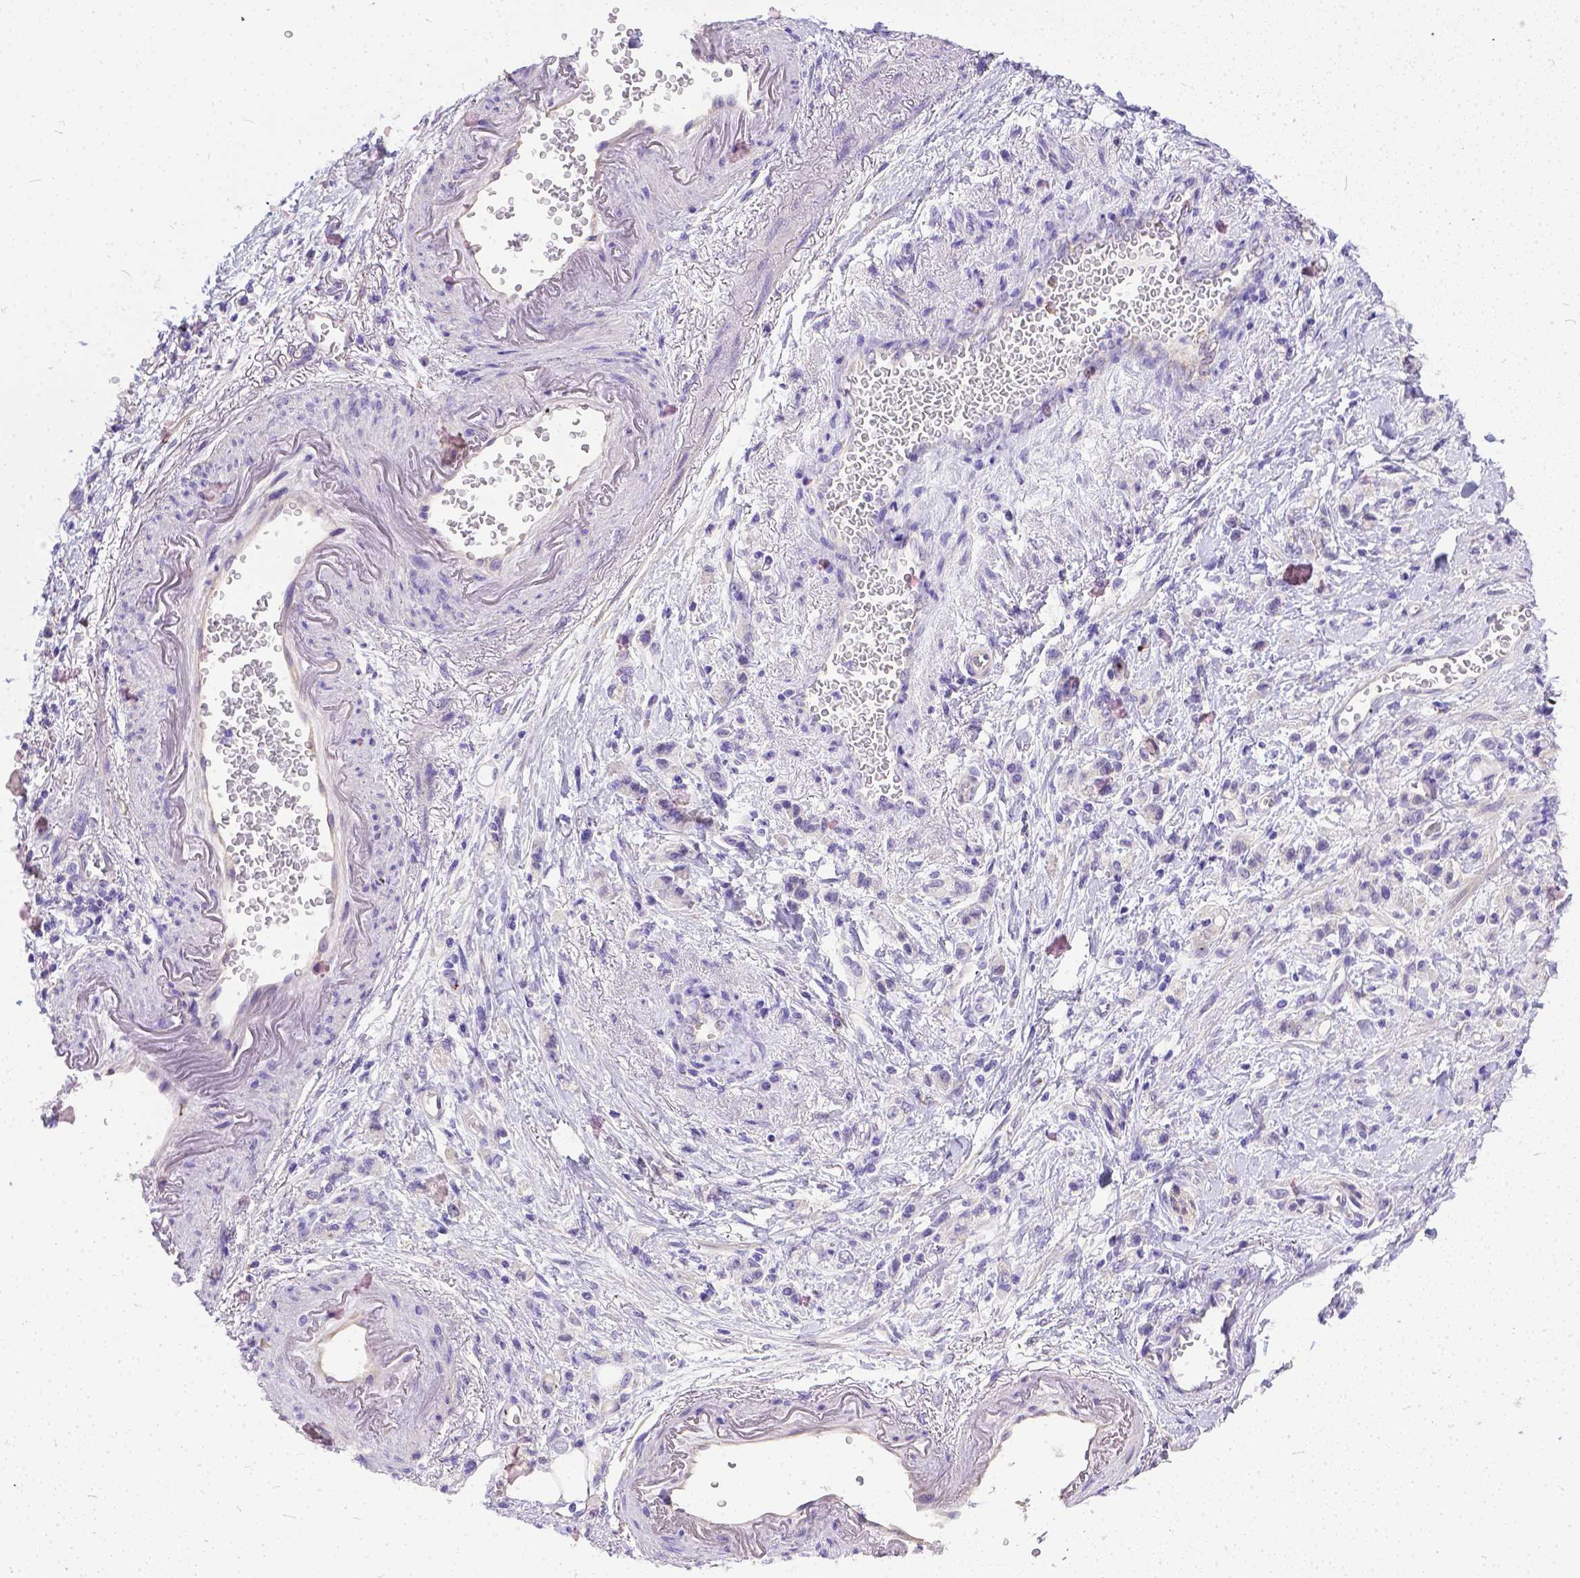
{"staining": {"intensity": "negative", "quantity": "none", "location": "none"}, "tissue": "stomach cancer", "cell_type": "Tumor cells", "image_type": "cancer", "snomed": [{"axis": "morphology", "description": "Adenocarcinoma, NOS"}, {"axis": "topography", "description": "Stomach"}], "caption": "High magnification brightfield microscopy of stomach cancer stained with DAB (3,3'-diaminobenzidine) (brown) and counterstained with hematoxylin (blue): tumor cells show no significant staining.", "gene": "DLEC1", "patient": {"sex": "male", "age": 77}}